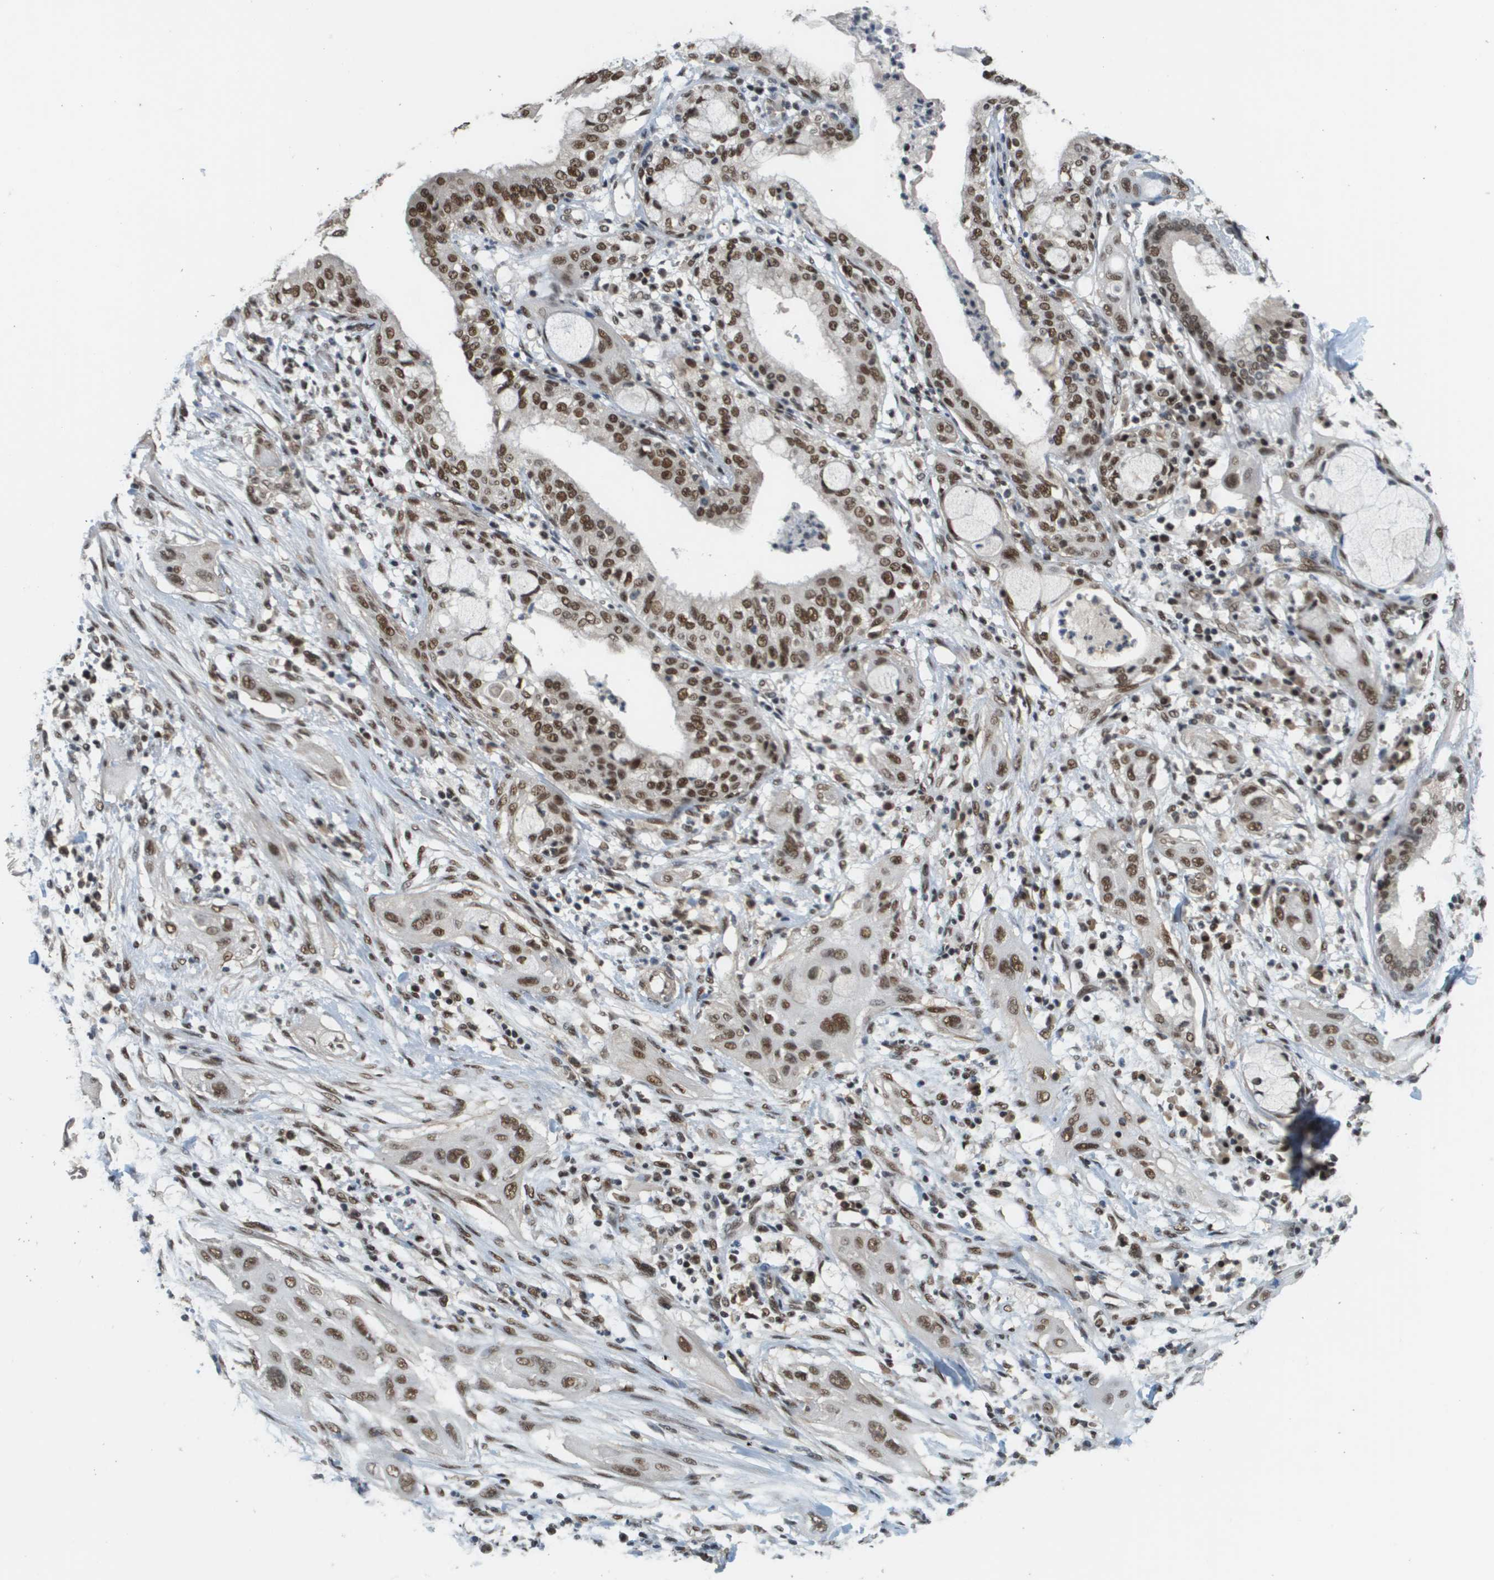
{"staining": {"intensity": "moderate", "quantity": ">75%", "location": "nuclear"}, "tissue": "lung cancer", "cell_type": "Tumor cells", "image_type": "cancer", "snomed": [{"axis": "morphology", "description": "Squamous cell carcinoma, NOS"}, {"axis": "topography", "description": "Lung"}], "caption": "IHC (DAB) staining of human lung squamous cell carcinoma reveals moderate nuclear protein expression in approximately >75% of tumor cells.", "gene": "PRCC", "patient": {"sex": "female", "age": 47}}